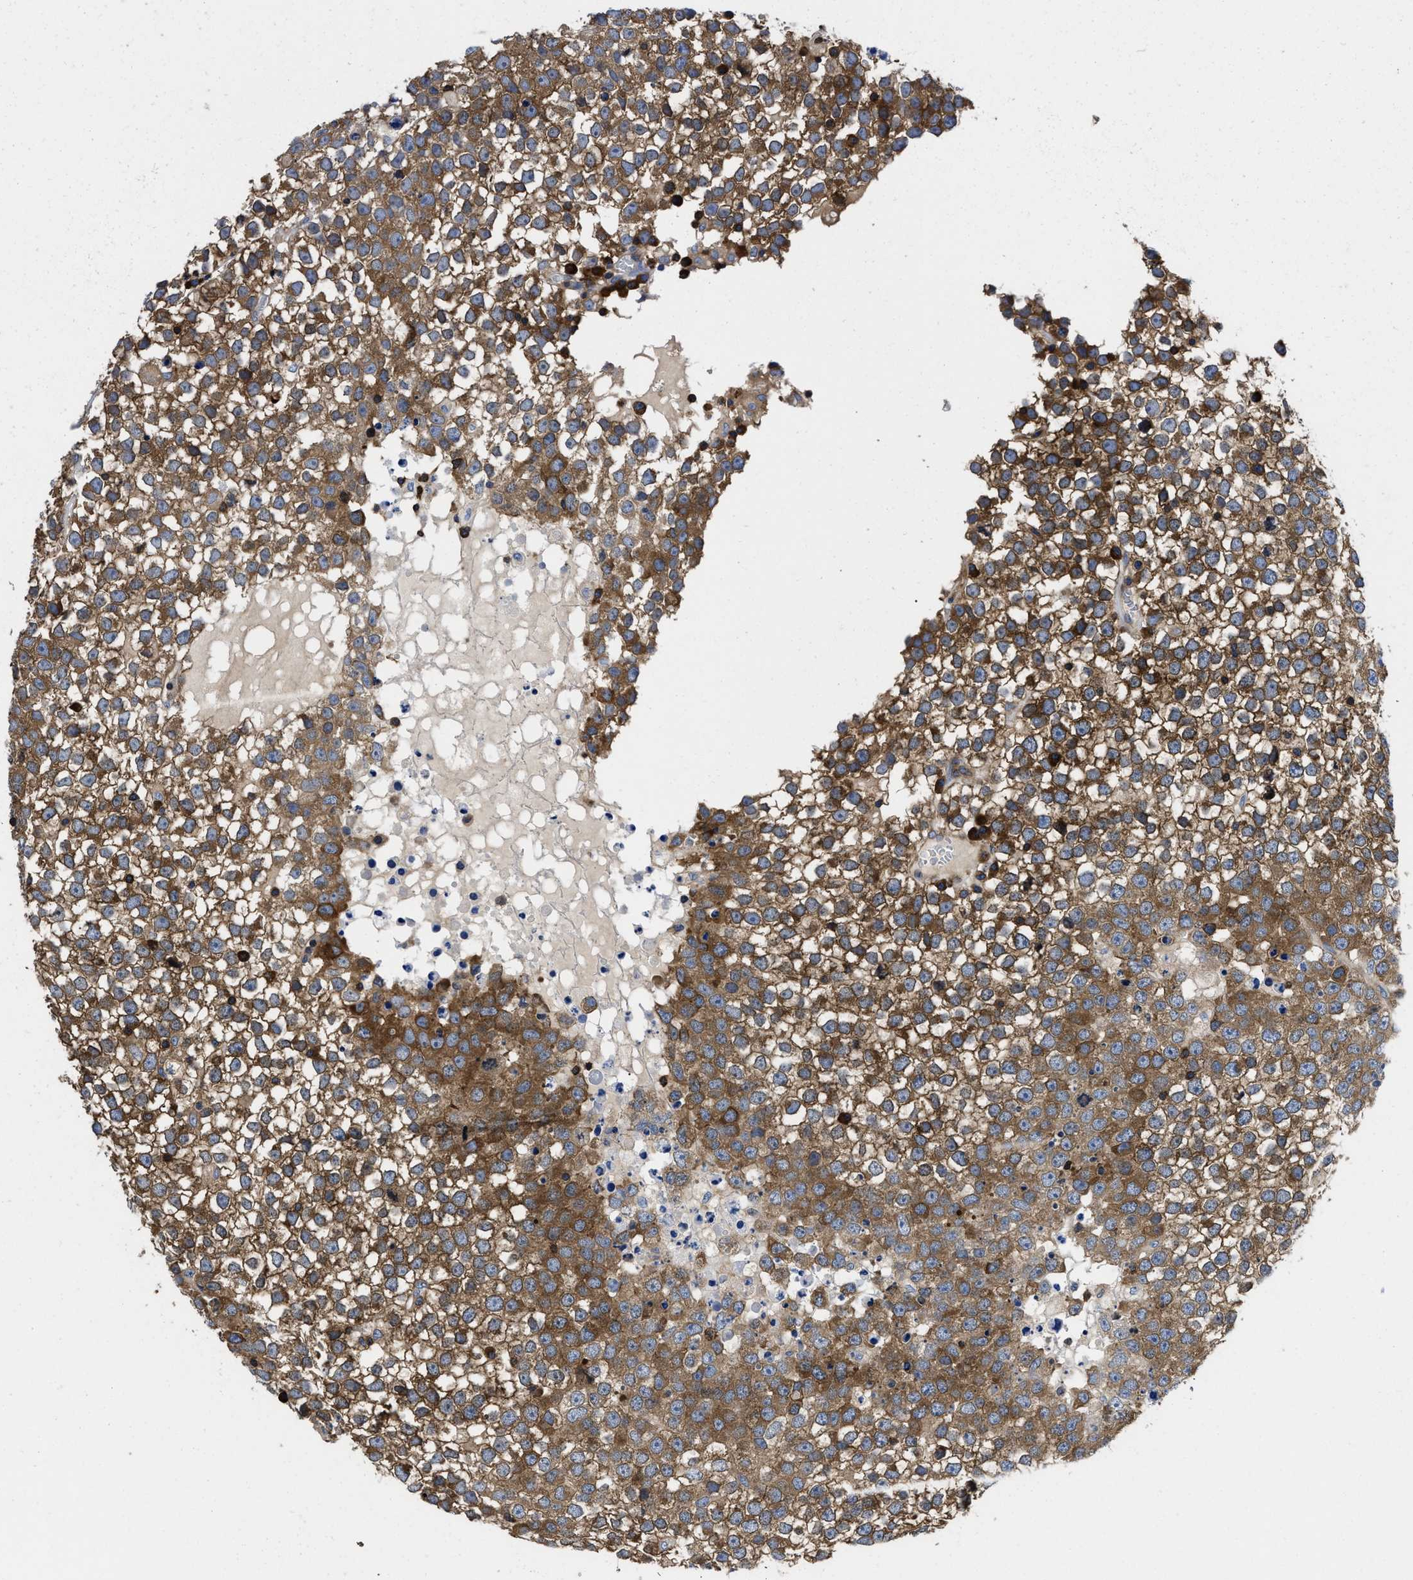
{"staining": {"intensity": "moderate", "quantity": ">75%", "location": "cytoplasmic/membranous"}, "tissue": "testis cancer", "cell_type": "Tumor cells", "image_type": "cancer", "snomed": [{"axis": "morphology", "description": "Seminoma, NOS"}, {"axis": "topography", "description": "Testis"}], "caption": "Protein expression analysis of testis cancer (seminoma) reveals moderate cytoplasmic/membranous expression in about >75% of tumor cells.", "gene": "YARS1", "patient": {"sex": "male", "age": 65}}